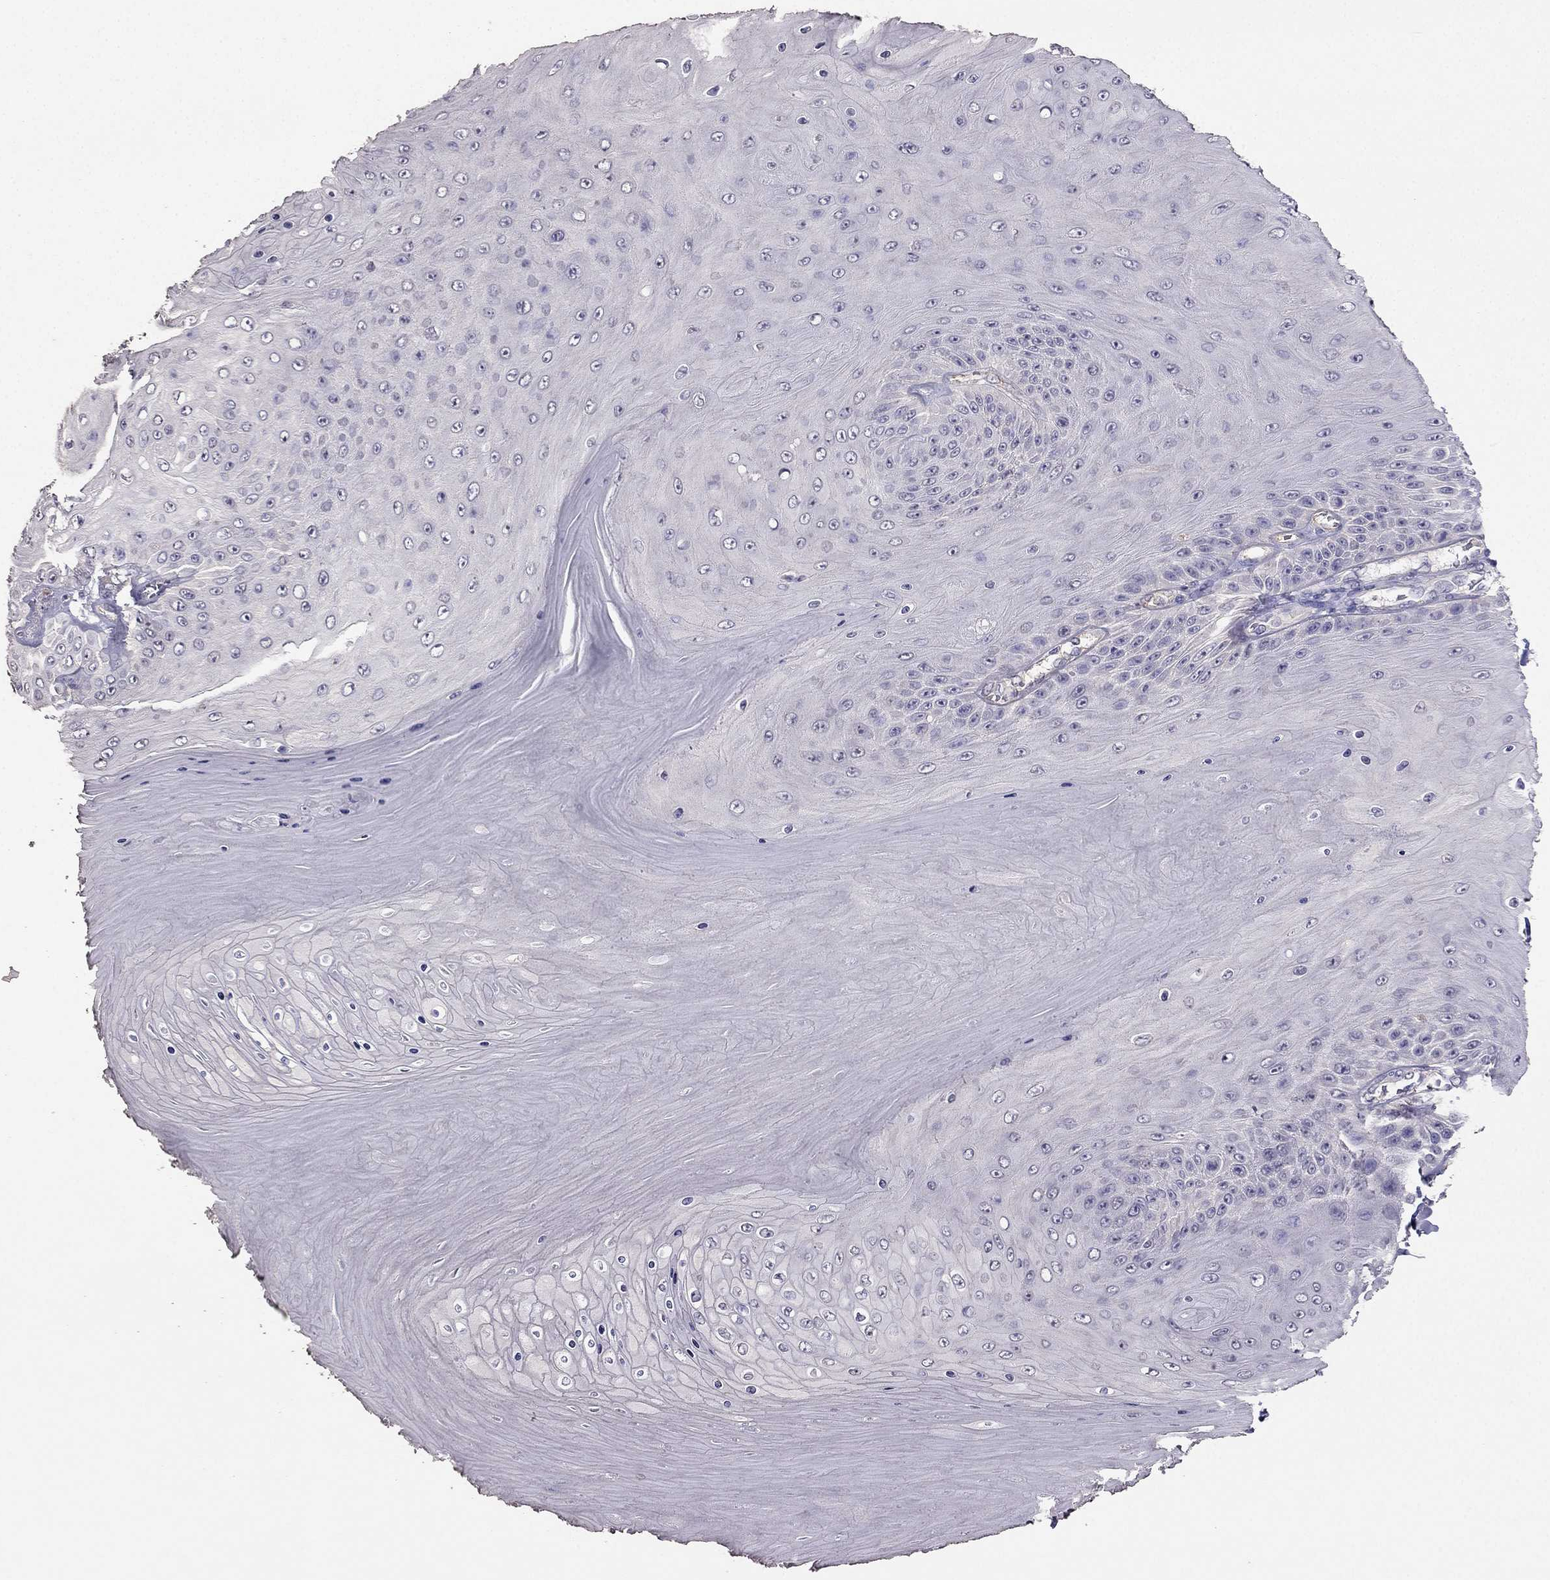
{"staining": {"intensity": "negative", "quantity": "none", "location": "none"}, "tissue": "skin cancer", "cell_type": "Tumor cells", "image_type": "cancer", "snomed": [{"axis": "morphology", "description": "Squamous cell carcinoma, NOS"}, {"axis": "topography", "description": "Skin"}], "caption": "Tumor cells are negative for protein expression in human squamous cell carcinoma (skin).", "gene": "RFLNB", "patient": {"sex": "male", "age": 62}}